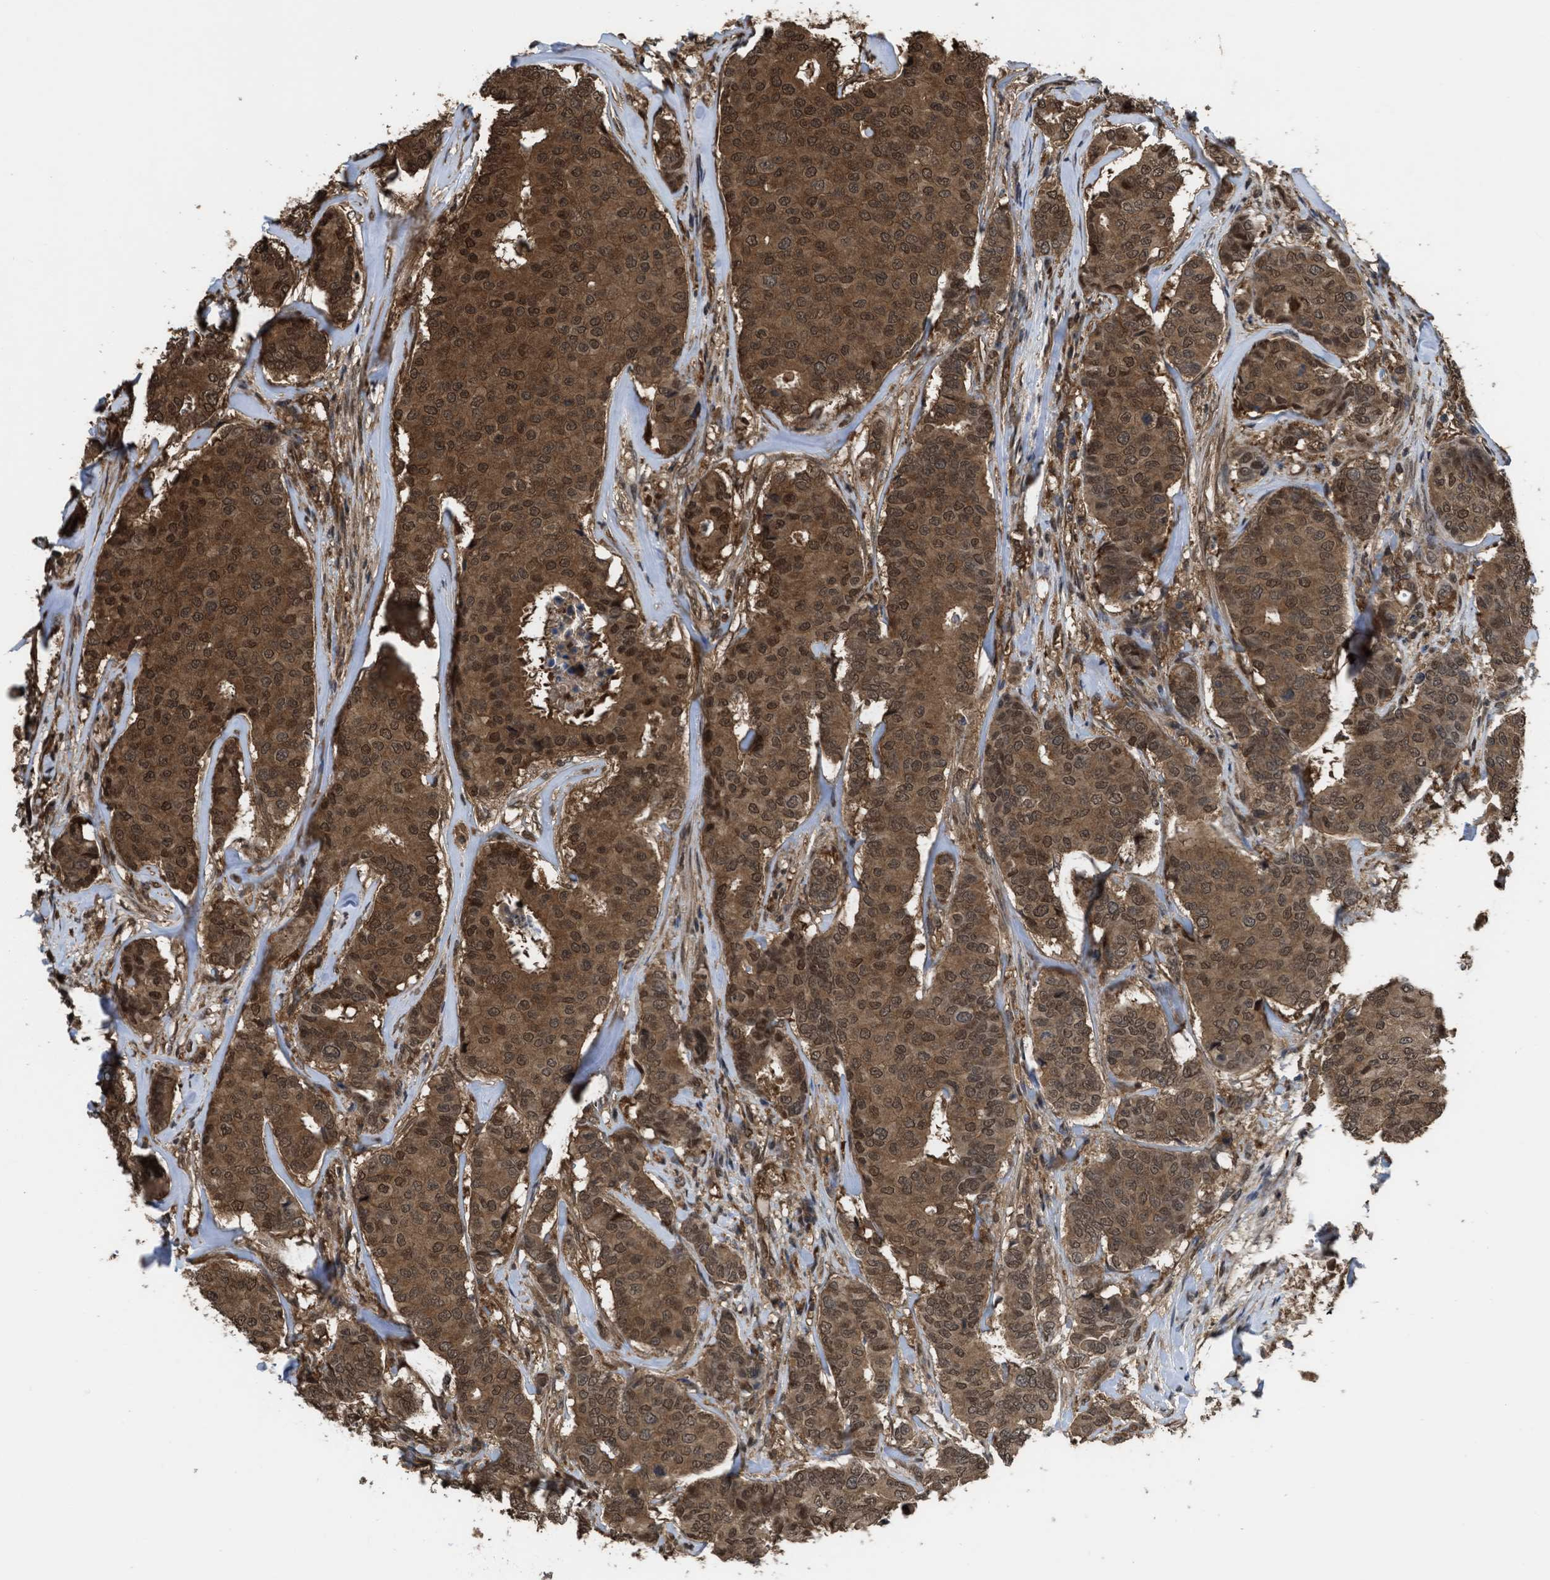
{"staining": {"intensity": "moderate", "quantity": ">75%", "location": "cytoplasmic/membranous,nuclear"}, "tissue": "breast cancer", "cell_type": "Tumor cells", "image_type": "cancer", "snomed": [{"axis": "morphology", "description": "Duct carcinoma"}, {"axis": "topography", "description": "Breast"}], "caption": "DAB (3,3'-diaminobenzidine) immunohistochemical staining of human breast cancer displays moderate cytoplasmic/membranous and nuclear protein positivity in about >75% of tumor cells.", "gene": "YWHAG", "patient": {"sex": "female", "age": 75}}